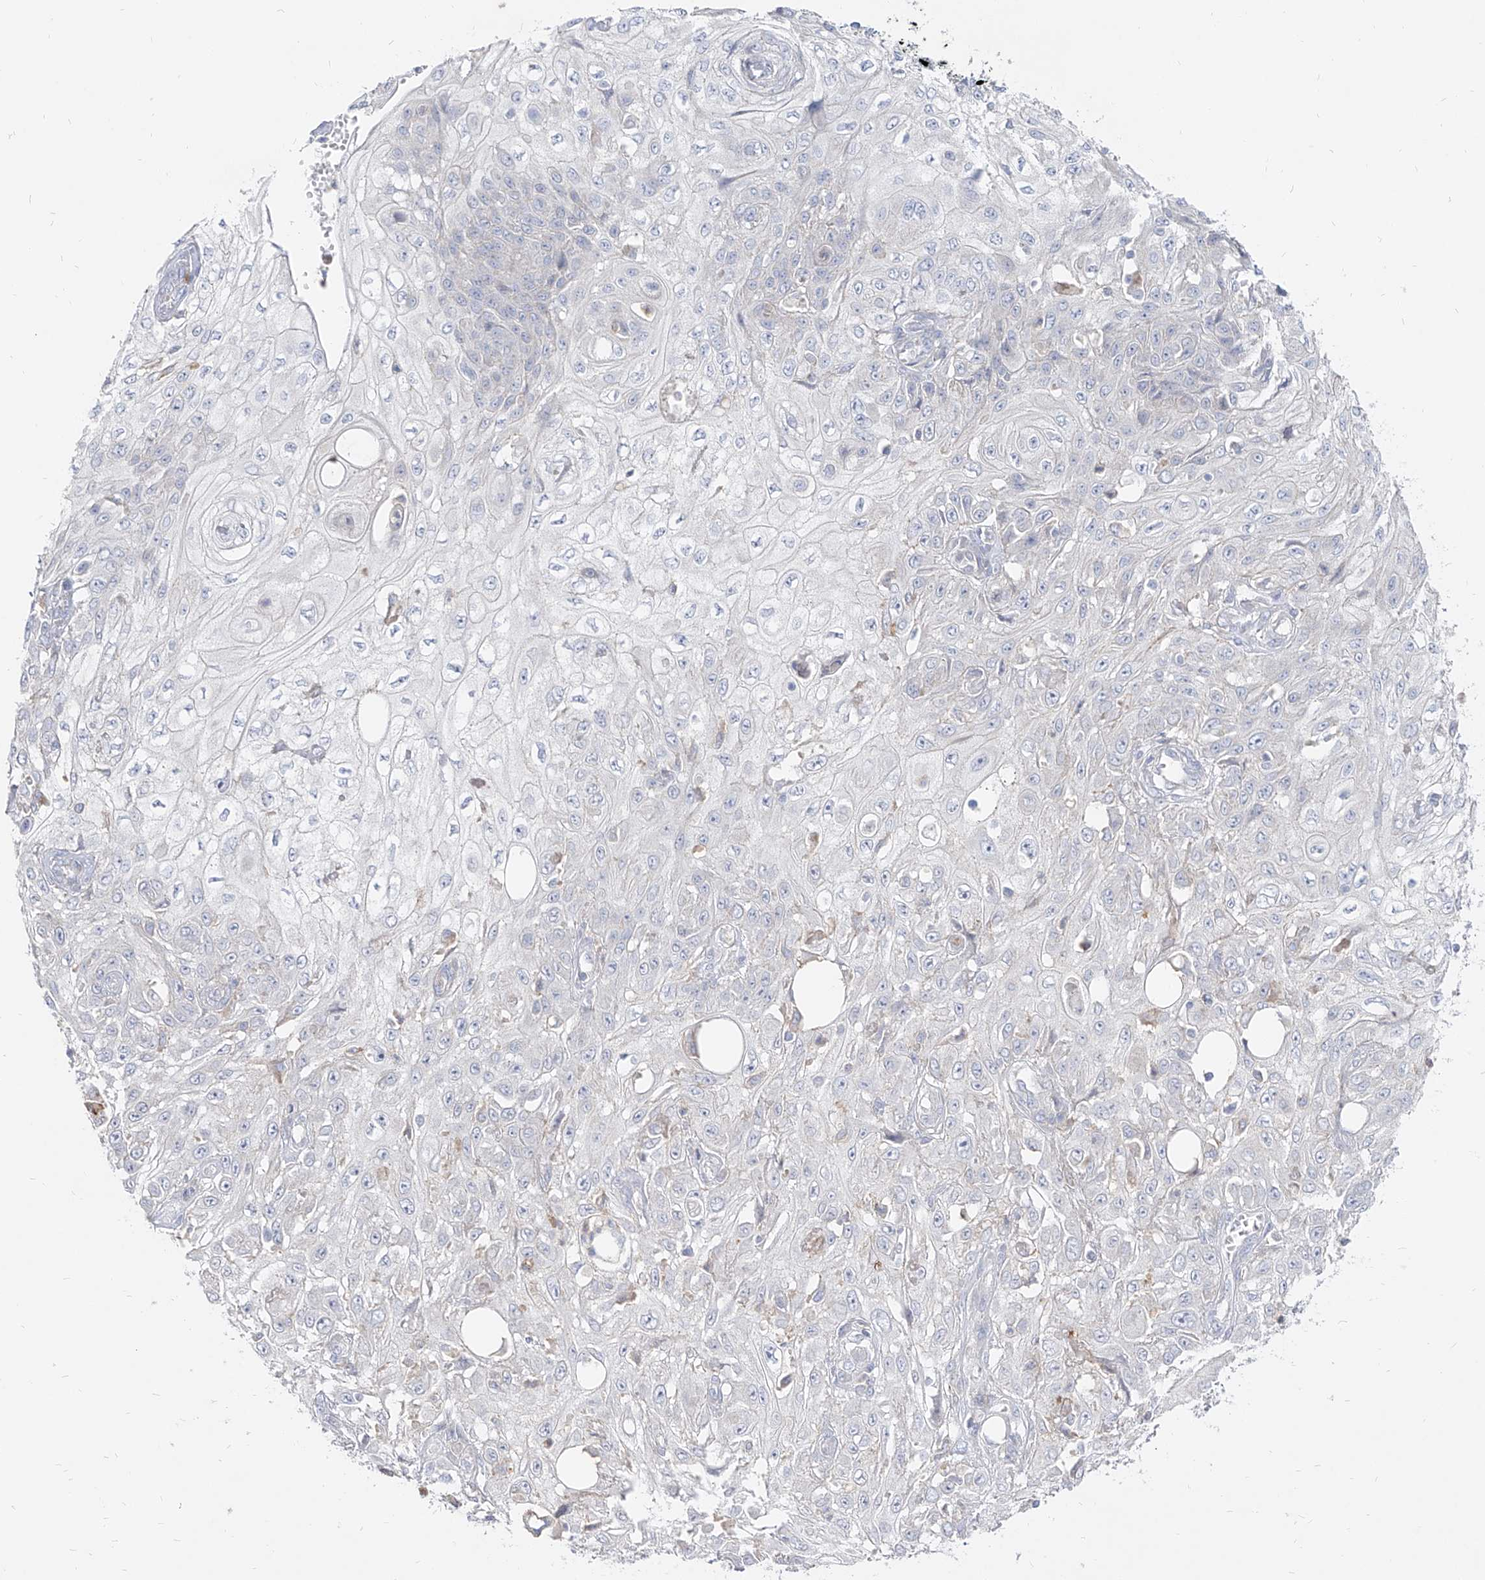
{"staining": {"intensity": "negative", "quantity": "none", "location": "none"}, "tissue": "skin cancer", "cell_type": "Tumor cells", "image_type": "cancer", "snomed": [{"axis": "morphology", "description": "Squamous cell carcinoma, NOS"}, {"axis": "morphology", "description": "Squamous cell carcinoma, metastatic, NOS"}, {"axis": "topography", "description": "Skin"}, {"axis": "topography", "description": "Lymph node"}], "caption": "DAB immunohistochemical staining of skin cancer displays no significant positivity in tumor cells. Brightfield microscopy of IHC stained with DAB (brown) and hematoxylin (blue), captured at high magnification.", "gene": "RBFOX3", "patient": {"sex": "male", "age": 75}}